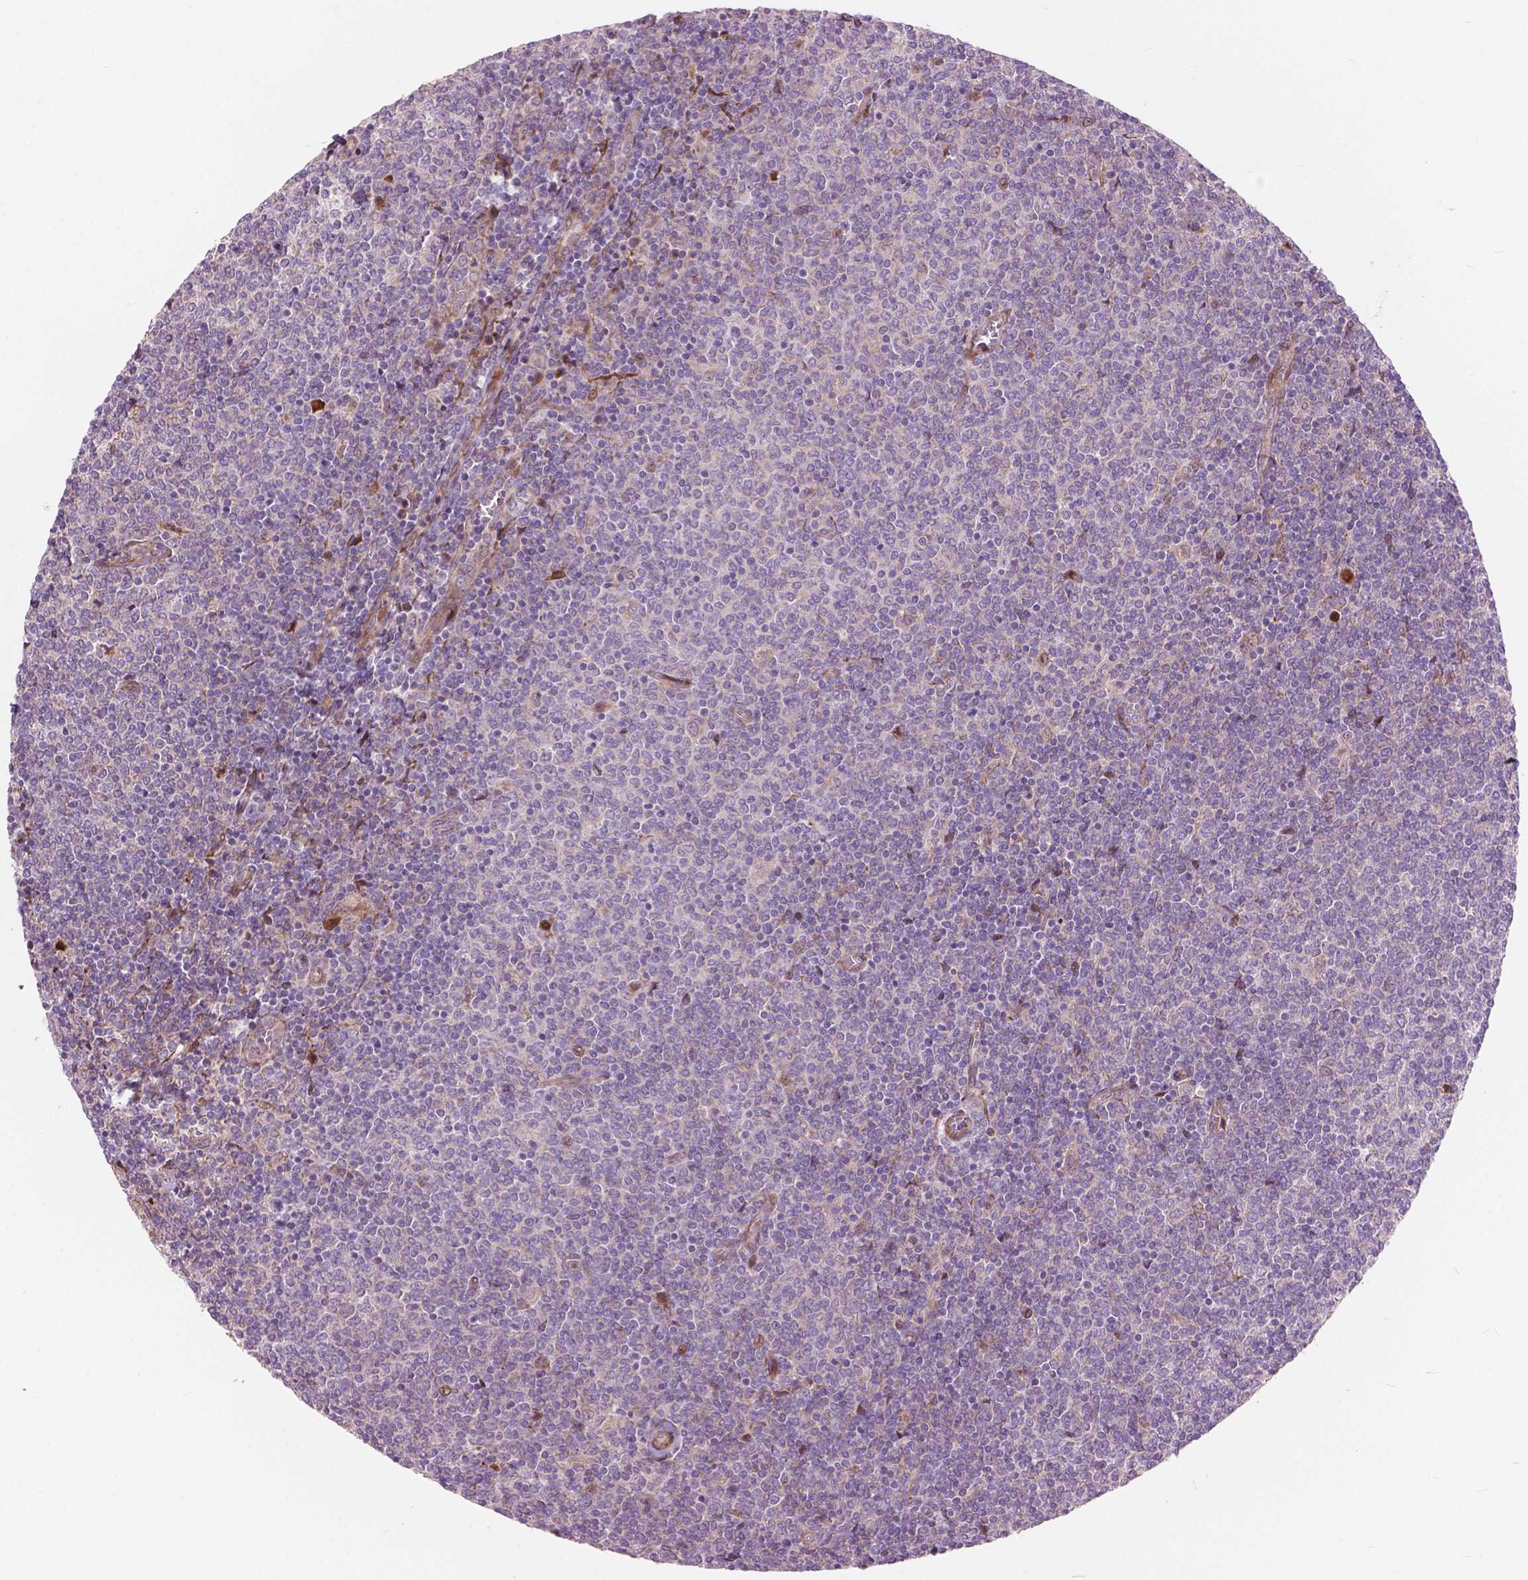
{"staining": {"intensity": "negative", "quantity": "none", "location": "none"}, "tissue": "lymphoma", "cell_type": "Tumor cells", "image_type": "cancer", "snomed": [{"axis": "morphology", "description": "Malignant lymphoma, non-Hodgkin's type, Low grade"}, {"axis": "topography", "description": "Lymph node"}], "caption": "This is an immunohistochemistry (IHC) image of malignant lymphoma, non-Hodgkin's type (low-grade). There is no positivity in tumor cells.", "gene": "MORN1", "patient": {"sex": "male", "age": 52}}